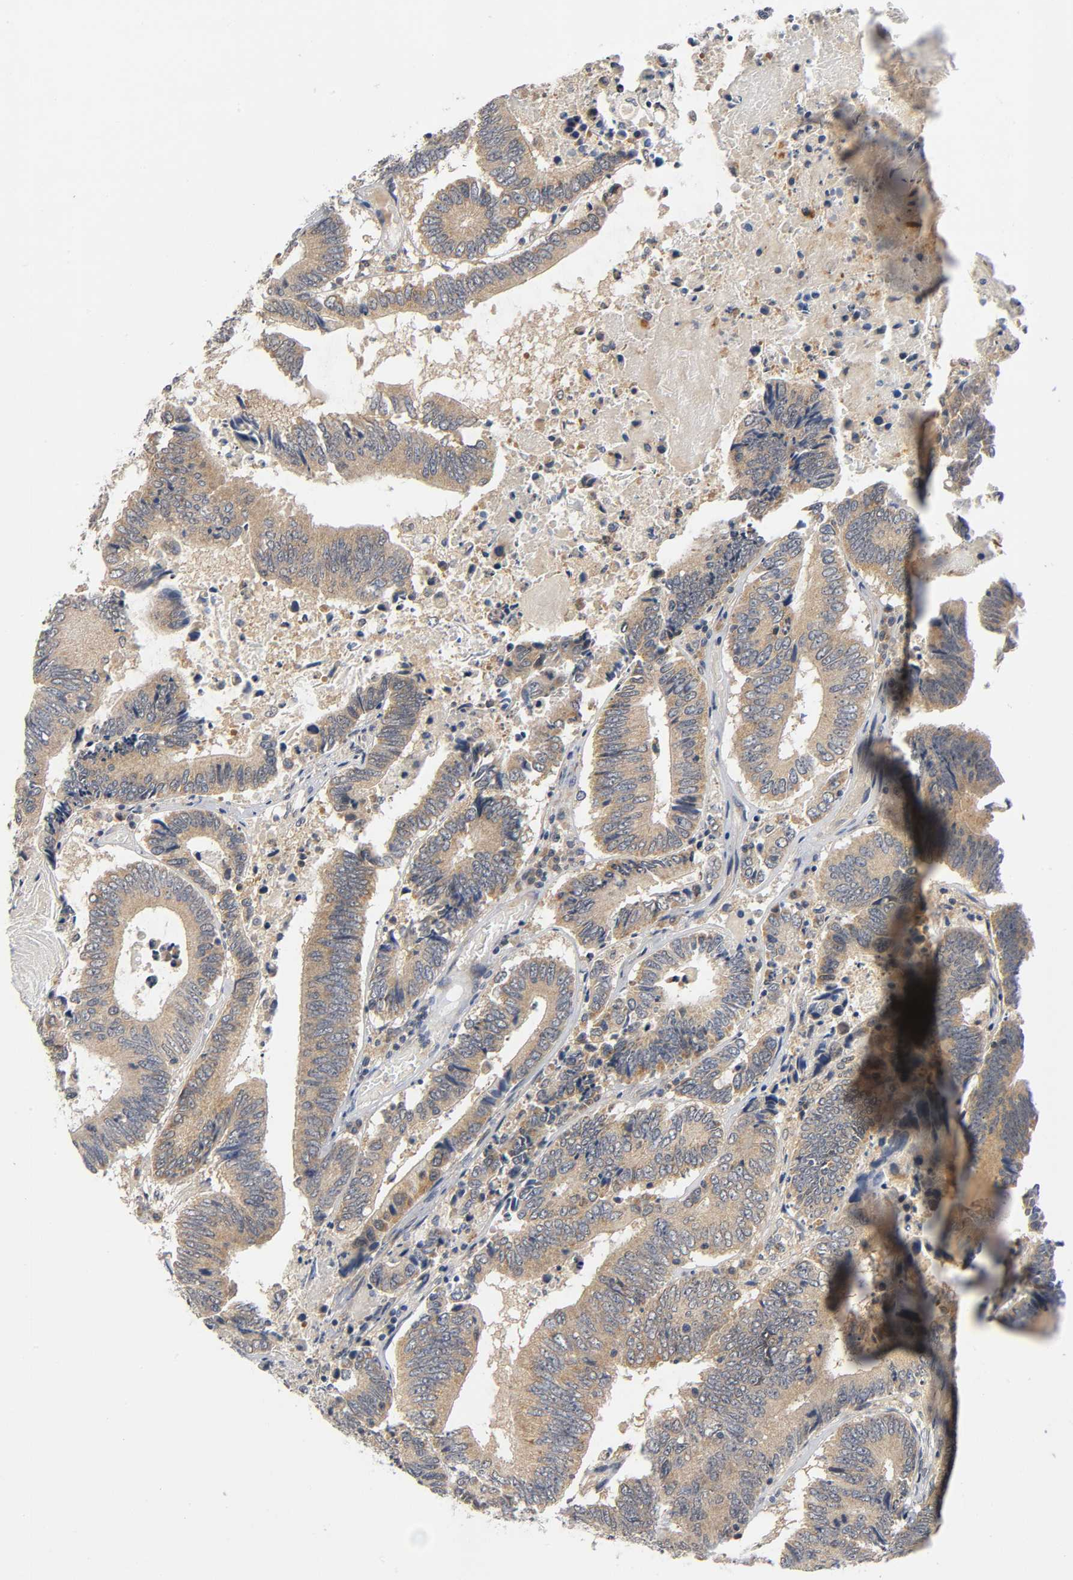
{"staining": {"intensity": "moderate", "quantity": ">75%", "location": "cytoplasmic/membranous"}, "tissue": "colorectal cancer", "cell_type": "Tumor cells", "image_type": "cancer", "snomed": [{"axis": "morphology", "description": "Adenocarcinoma, NOS"}, {"axis": "topography", "description": "Colon"}], "caption": "Protein expression analysis of colorectal cancer shows moderate cytoplasmic/membranous staining in about >75% of tumor cells. (IHC, brightfield microscopy, high magnification).", "gene": "MAPK8", "patient": {"sex": "female", "age": 78}}